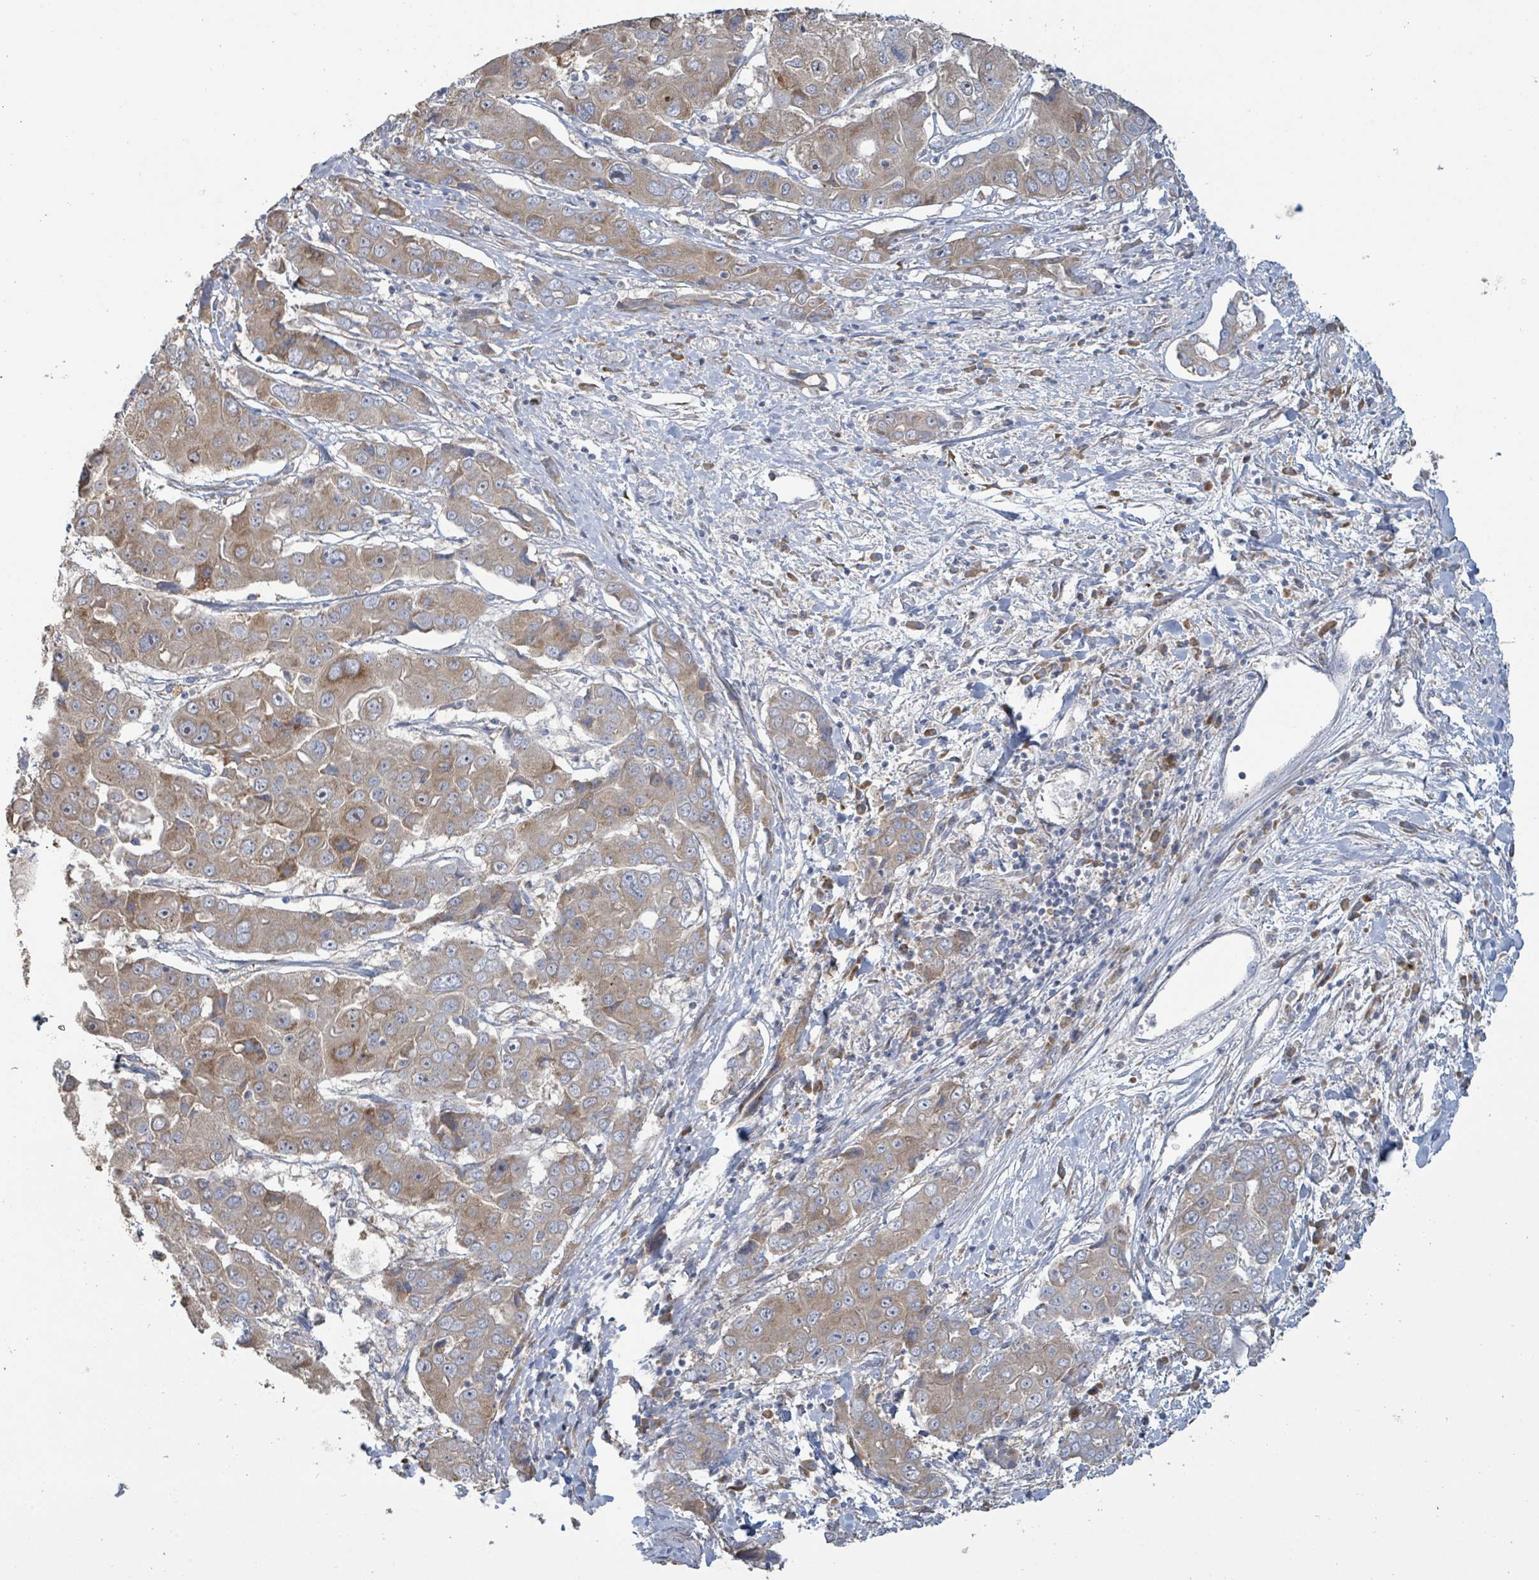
{"staining": {"intensity": "moderate", "quantity": ">75%", "location": "cytoplasmic/membranous"}, "tissue": "liver cancer", "cell_type": "Tumor cells", "image_type": "cancer", "snomed": [{"axis": "morphology", "description": "Cholangiocarcinoma"}, {"axis": "topography", "description": "Liver"}], "caption": "IHC of human liver cancer (cholangiocarcinoma) displays medium levels of moderate cytoplasmic/membranous positivity in about >75% of tumor cells. Using DAB (brown) and hematoxylin (blue) stains, captured at high magnification using brightfield microscopy.", "gene": "RPL32", "patient": {"sex": "male", "age": 67}}